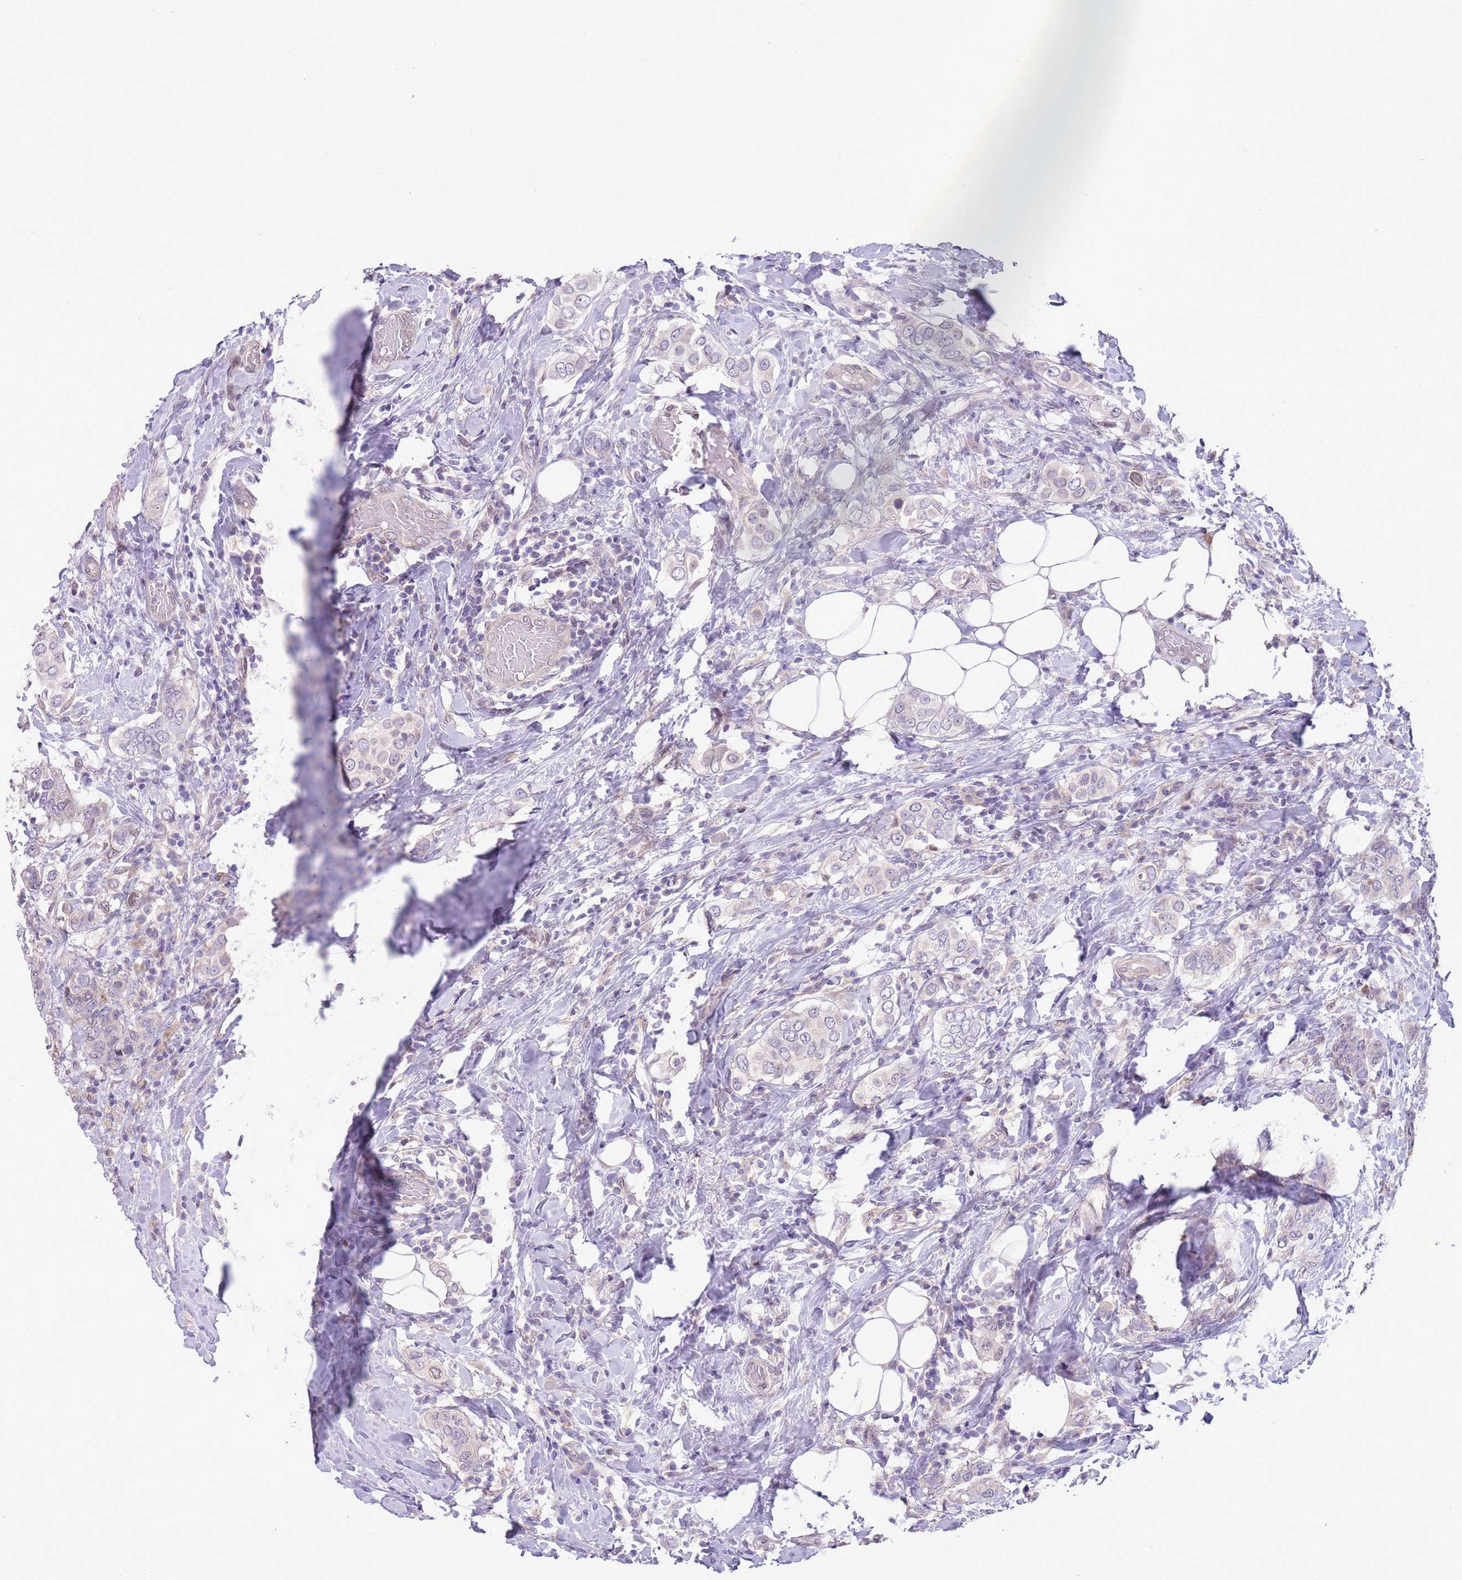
{"staining": {"intensity": "negative", "quantity": "none", "location": "none"}, "tissue": "breast cancer", "cell_type": "Tumor cells", "image_type": "cancer", "snomed": [{"axis": "morphology", "description": "Lobular carcinoma"}, {"axis": "topography", "description": "Breast"}], "caption": "This is a micrograph of immunohistochemistry staining of breast cancer (lobular carcinoma), which shows no positivity in tumor cells.", "gene": "CCND2", "patient": {"sex": "female", "age": 51}}